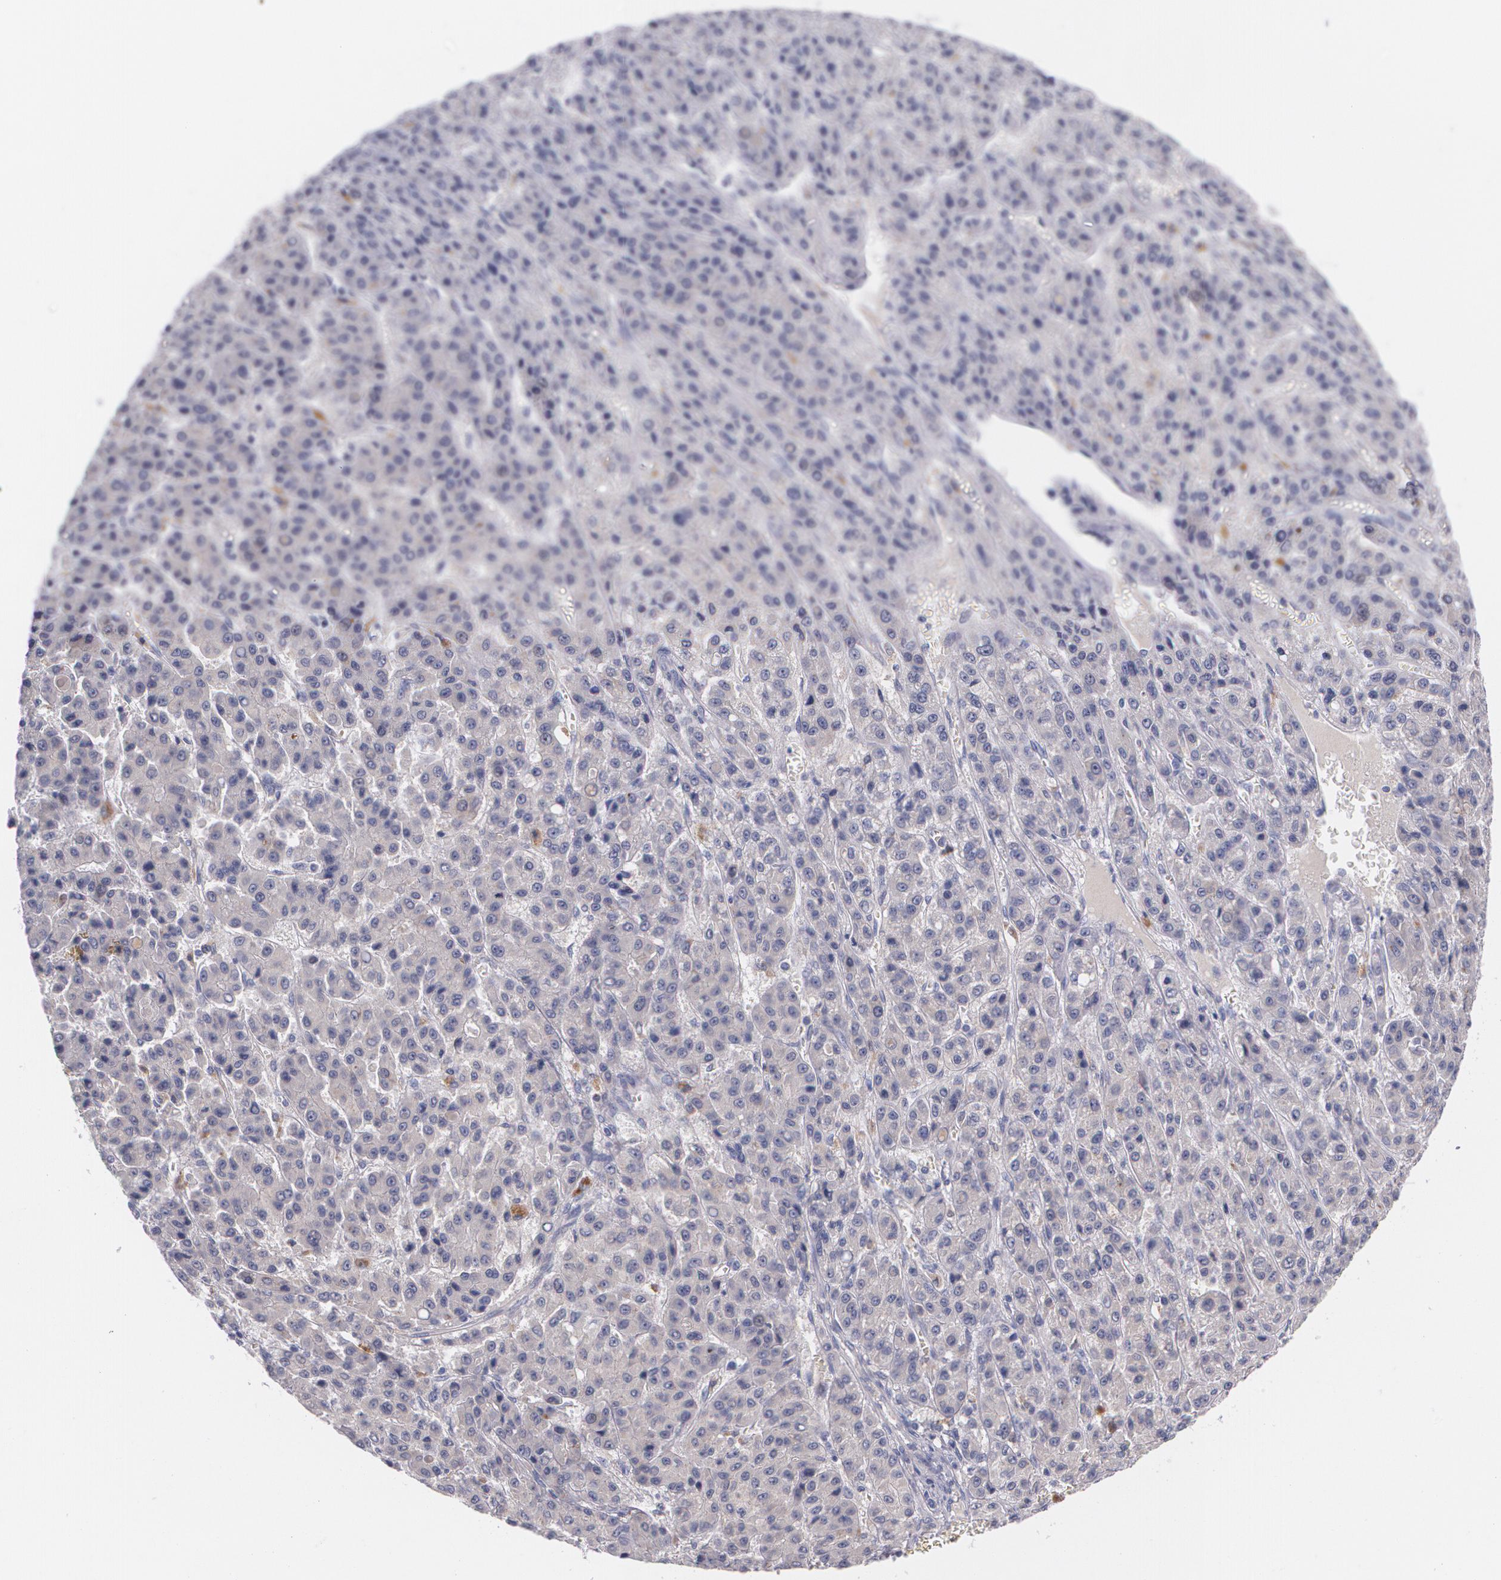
{"staining": {"intensity": "negative", "quantity": "none", "location": "none"}, "tissue": "liver cancer", "cell_type": "Tumor cells", "image_type": "cancer", "snomed": [{"axis": "morphology", "description": "Carcinoma, Hepatocellular, NOS"}, {"axis": "topography", "description": "Liver"}], "caption": "Immunohistochemistry (IHC) histopathology image of neoplastic tissue: human liver cancer stained with DAB (3,3'-diaminobenzidine) reveals no significant protein staining in tumor cells.", "gene": "HMMR", "patient": {"sex": "male", "age": 70}}